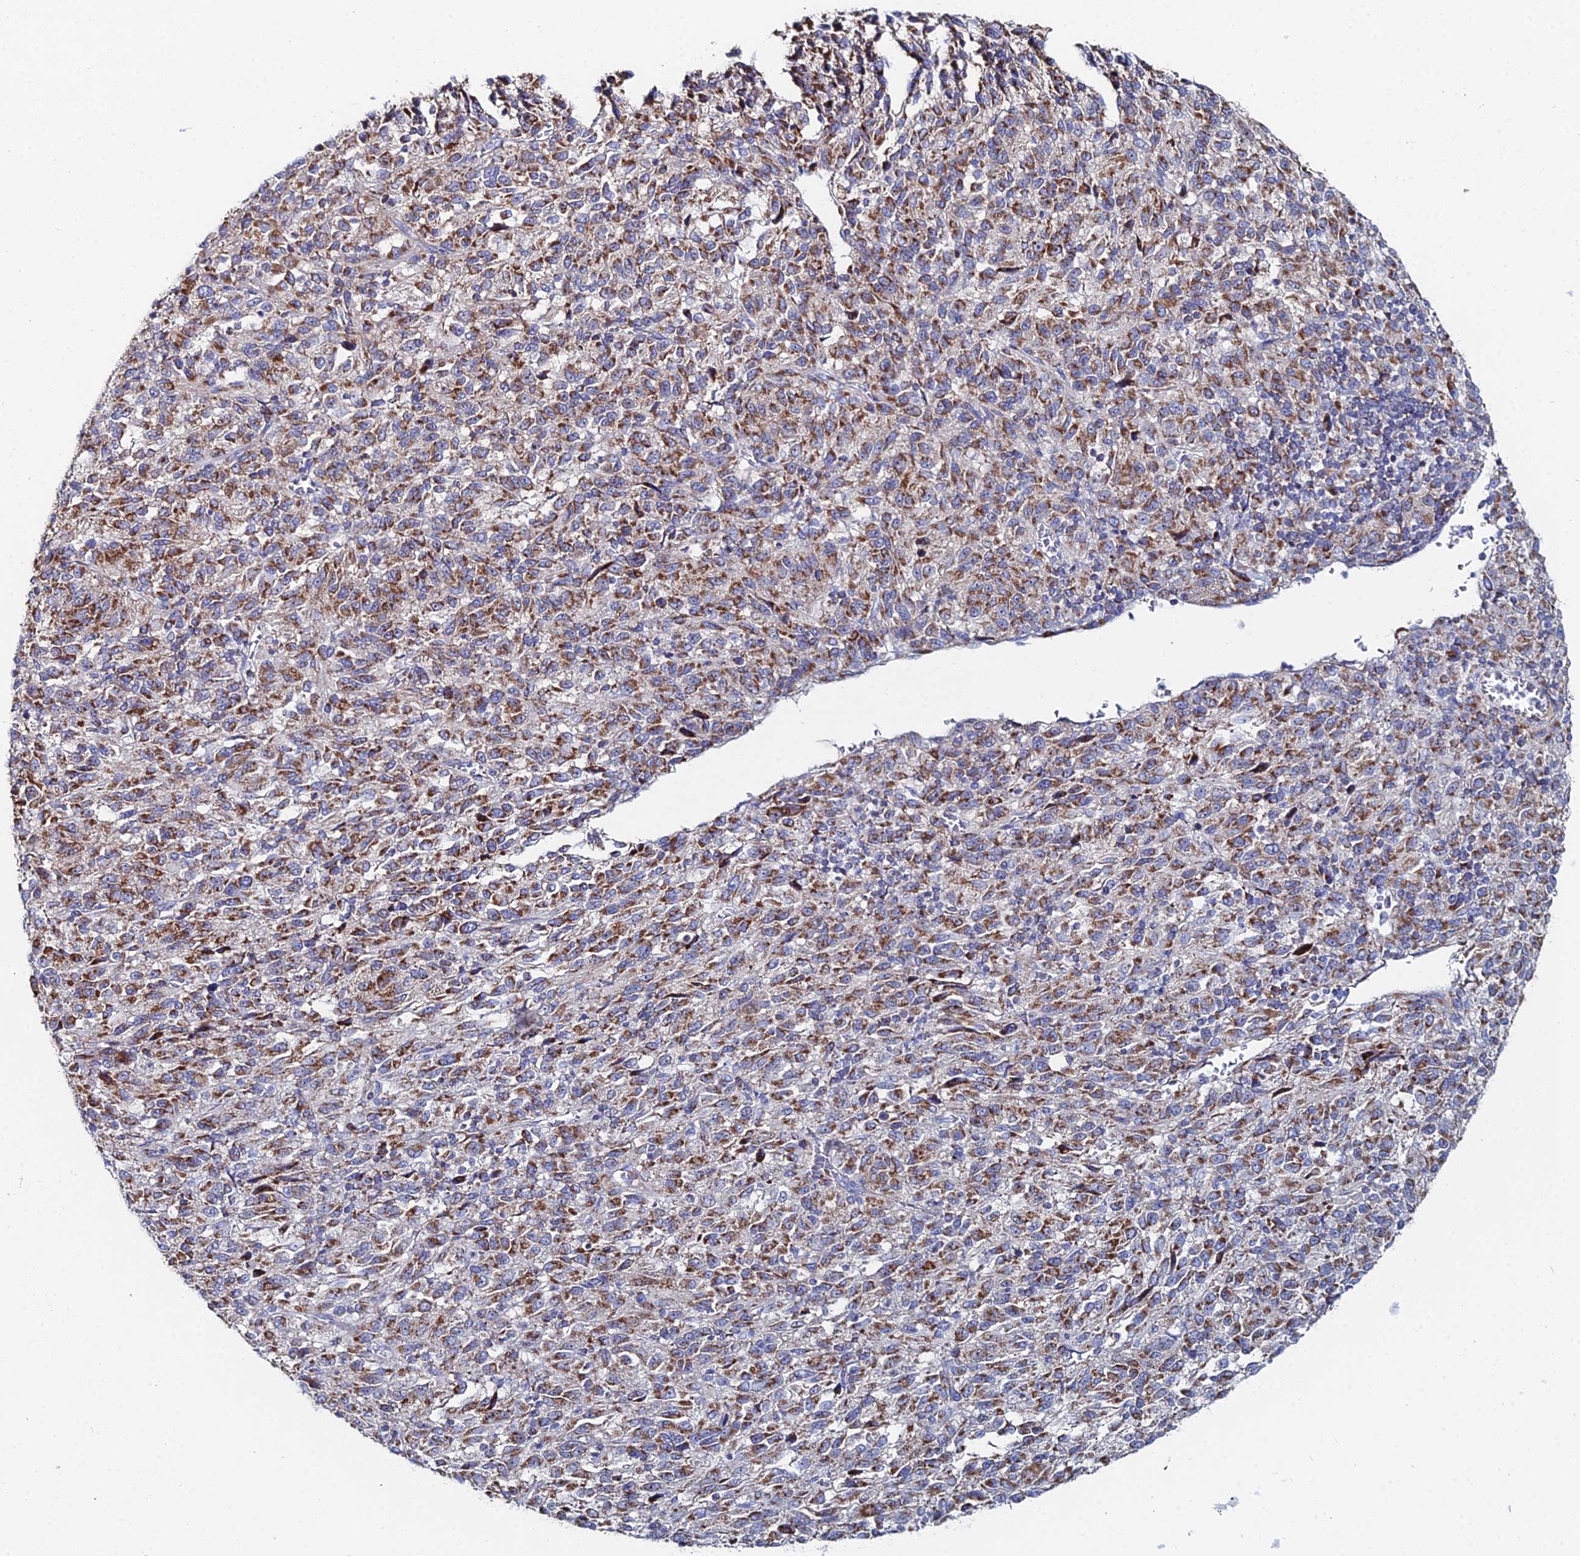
{"staining": {"intensity": "moderate", "quantity": ">75%", "location": "cytoplasmic/membranous"}, "tissue": "melanoma", "cell_type": "Tumor cells", "image_type": "cancer", "snomed": [{"axis": "morphology", "description": "Malignant melanoma, Metastatic site"}, {"axis": "topography", "description": "Lung"}], "caption": "An image of human melanoma stained for a protein demonstrates moderate cytoplasmic/membranous brown staining in tumor cells.", "gene": "MPC1", "patient": {"sex": "male", "age": 64}}